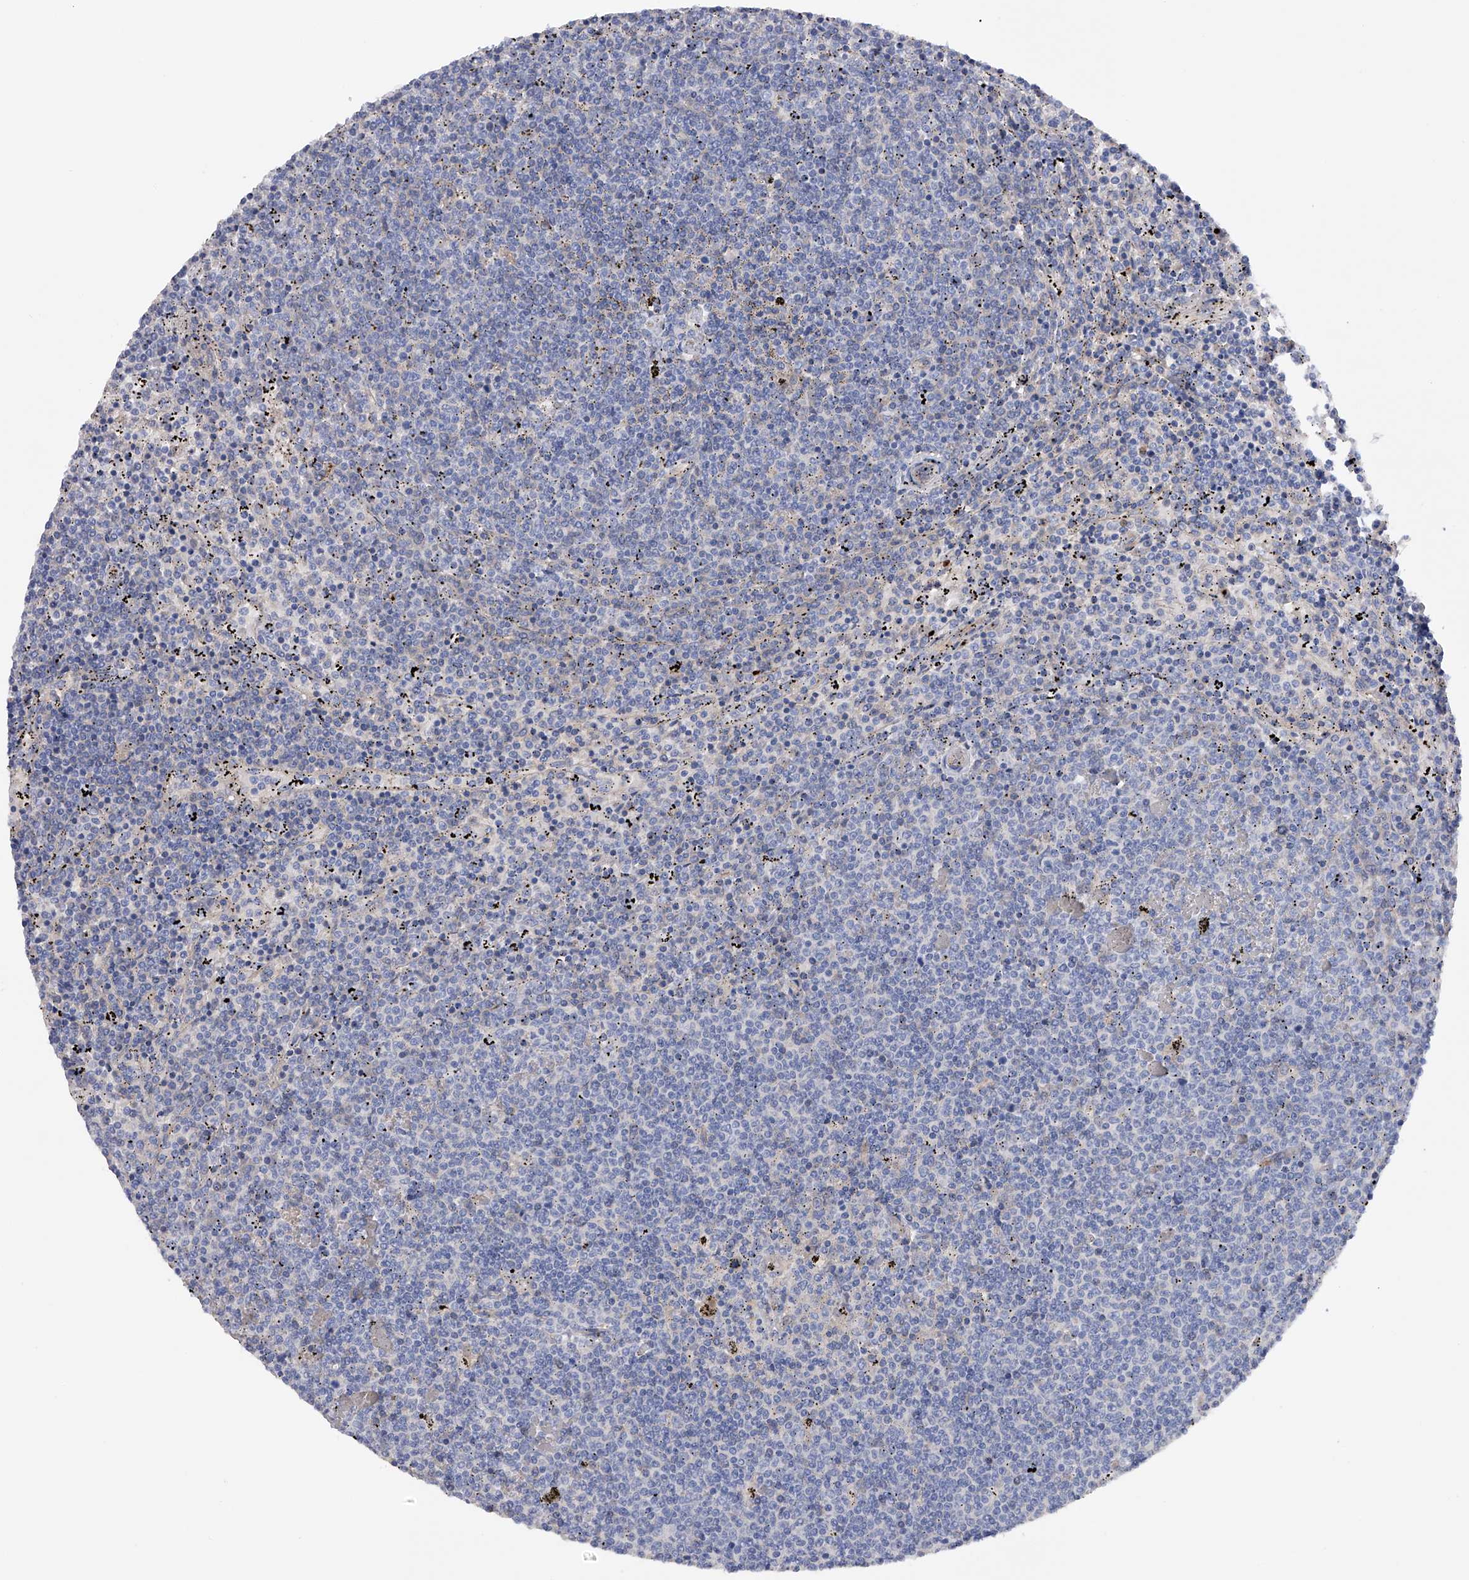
{"staining": {"intensity": "negative", "quantity": "none", "location": "none"}, "tissue": "lymphoma", "cell_type": "Tumor cells", "image_type": "cancer", "snomed": [{"axis": "morphology", "description": "Malignant lymphoma, non-Hodgkin's type, Low grade"}, {"axis": "topography", "description": "Spleen"}], "caption": "Low-grade malignant lymphoma, non-Hodgkin's type stained for a protein using IHC shows no staining tumor cells.", "gene": "RWDD2A", "patient": {"sex": "female", "age": 50}}